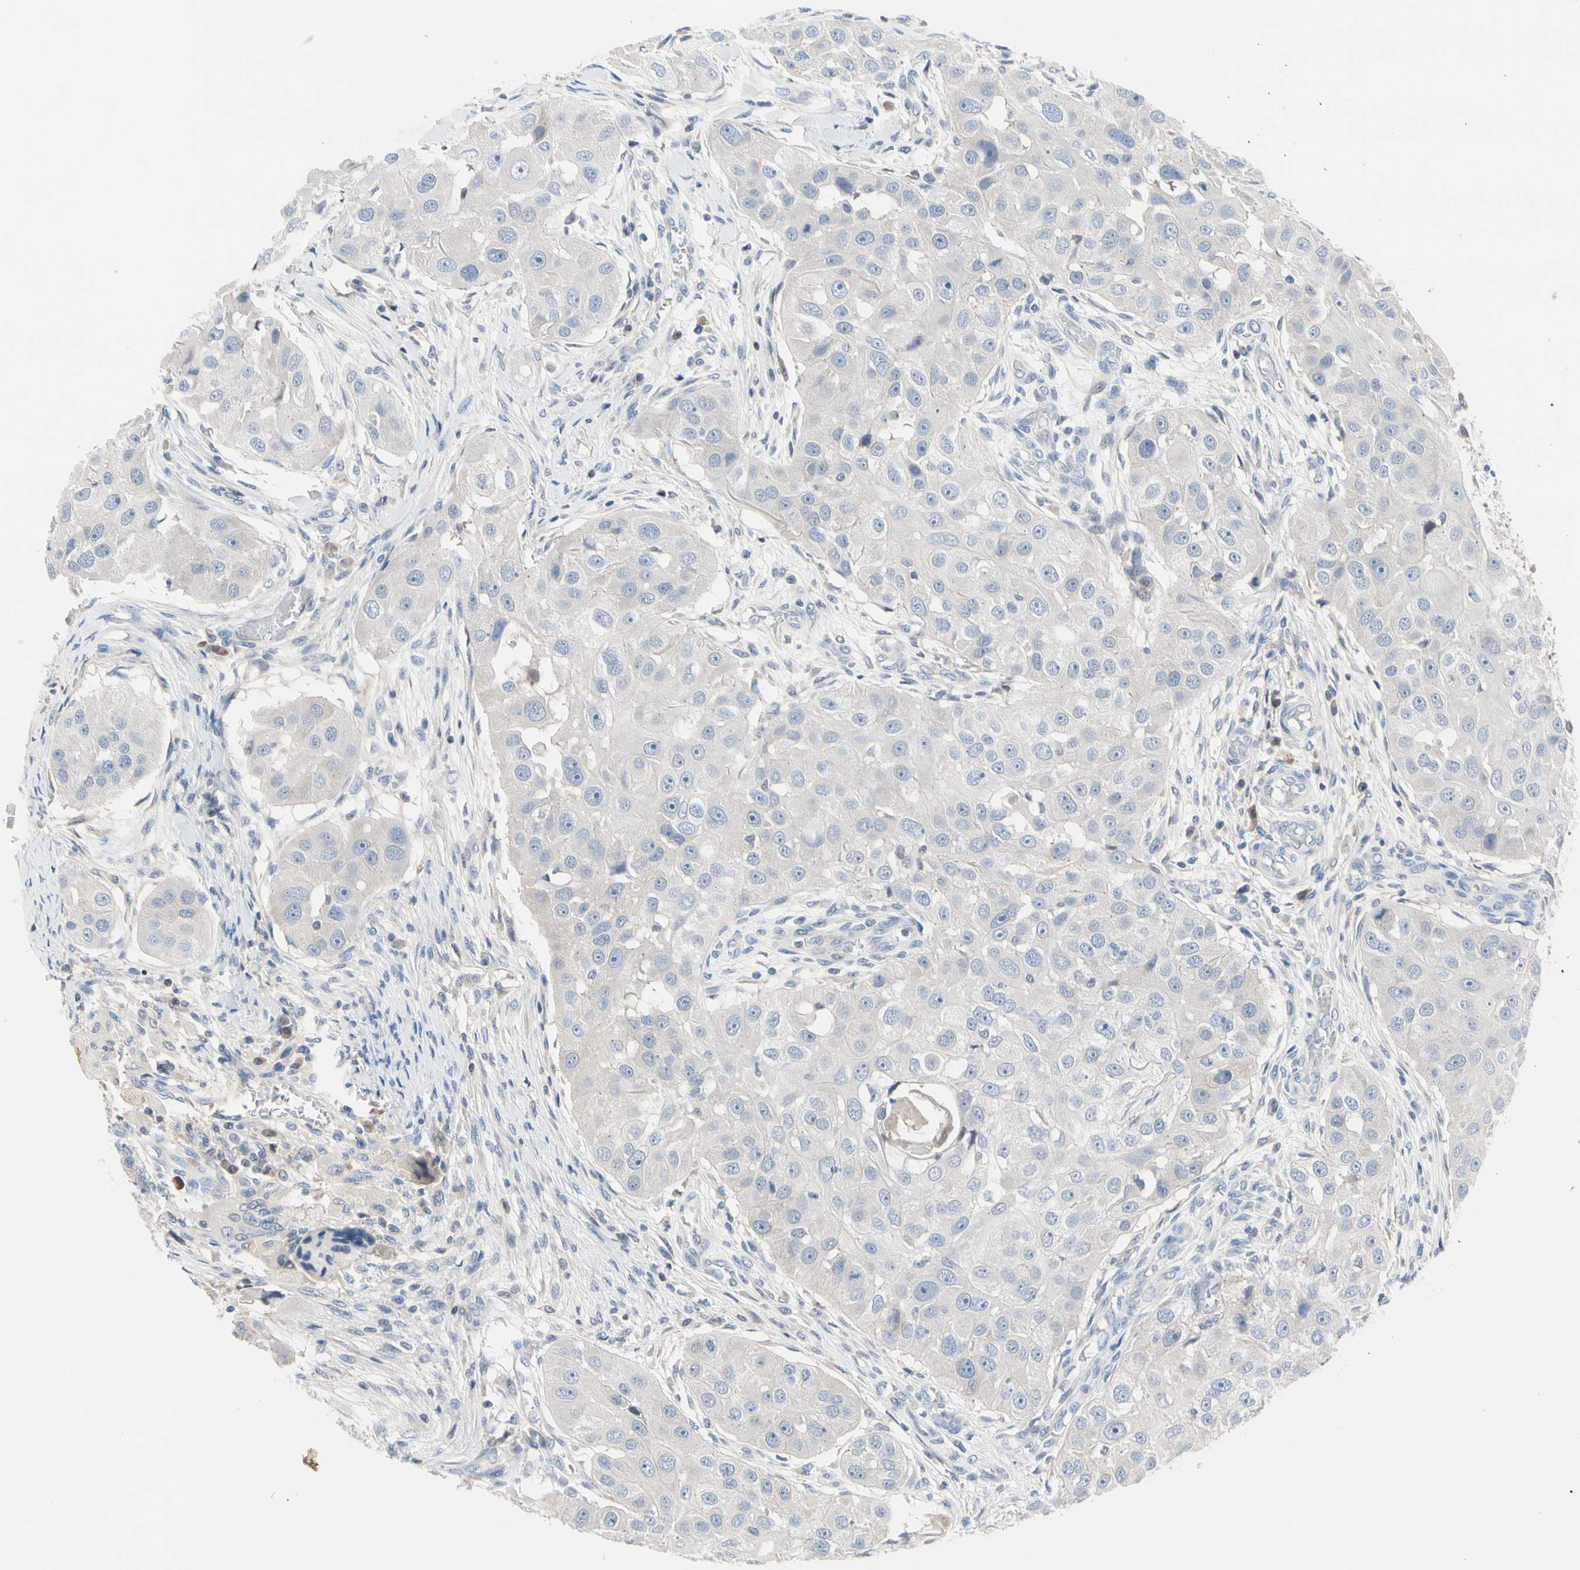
{"staining": {"intensity": "negative", "quantity": "none", "location": "none"}, "tissue": "head and neck cancer", "cell_type": "Tumor cells", "image_type": "cancer", "snomed": [{"axis": "morphology", "description": "Normal tissue, NOS"}, {"axis": "morphology", "description": "Squamous cell carcinoma, NOS"}, {"axis": "topography", "description": "Skeletal muscle"}, {"axis": "topography", "description": "Head-Neck"}], "caption": "This is an IHC image of human squamous cell carcinoma (head and neck). There is no expression in tumor cells.", "gene": "ECRG4", "patient": {"sex": "male", "age": 51}}